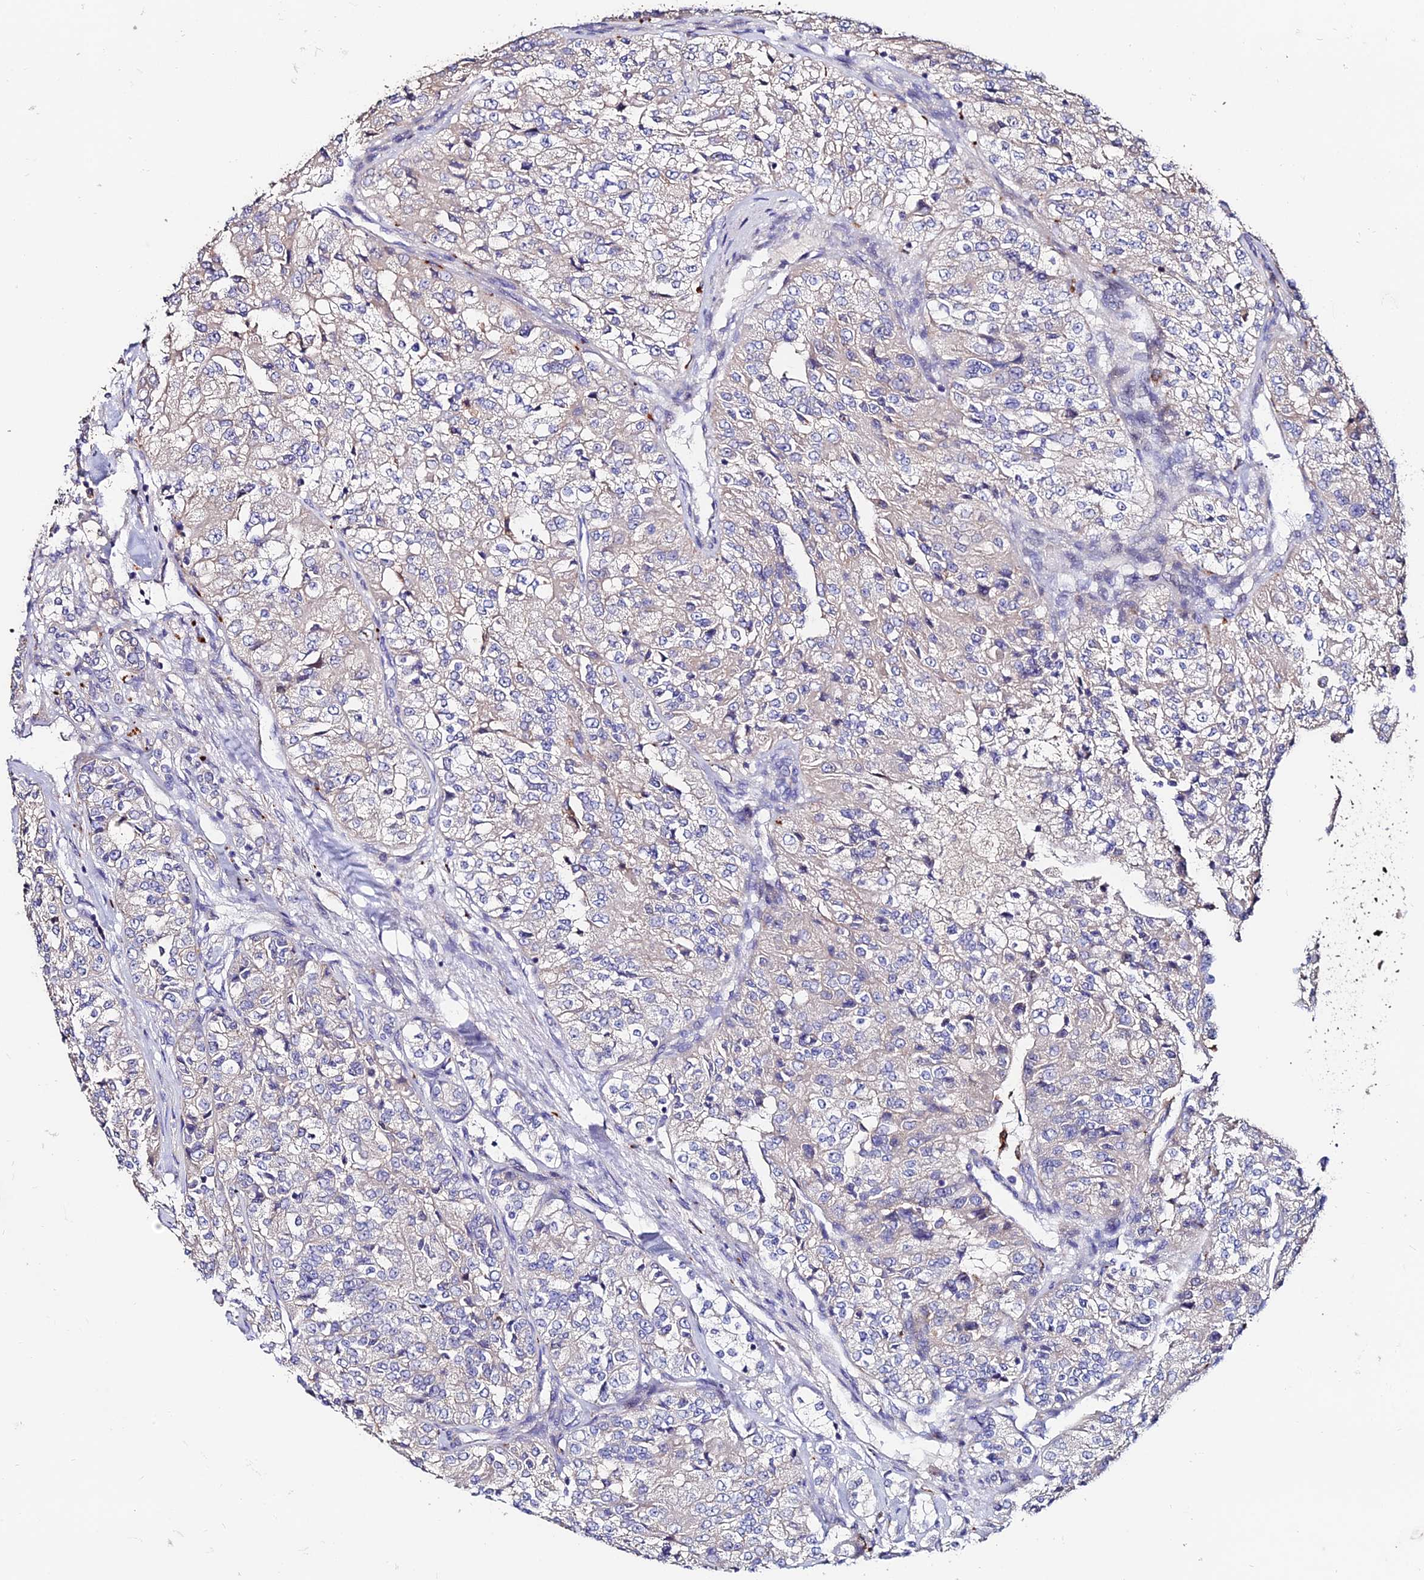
{"staining": {"intensity": "negative", "quantity": "none", "location": "none"}, "tissue": "renal cancer", "cell_type": "Tumor cells", "image_type": "cancer", "snomed": [{"axis": "morphology", "description": "Adenocarcinoma, NOS"}, {"axis": "topography", "description": "Kidney"}], "caption": "IHC histopathology image of renal cancer stained for a protein (brown), which demonstrates no staining in tumor cells. (Stains: DAB (3,3'-diaminobenzidine) immunohistochemistry (IHC) with hematoxylin counter stain, Microscopy: brightfield microscopy at high magnification).", "gene": "ACTR5", "patient": {"sex": "female", "age": 63}}